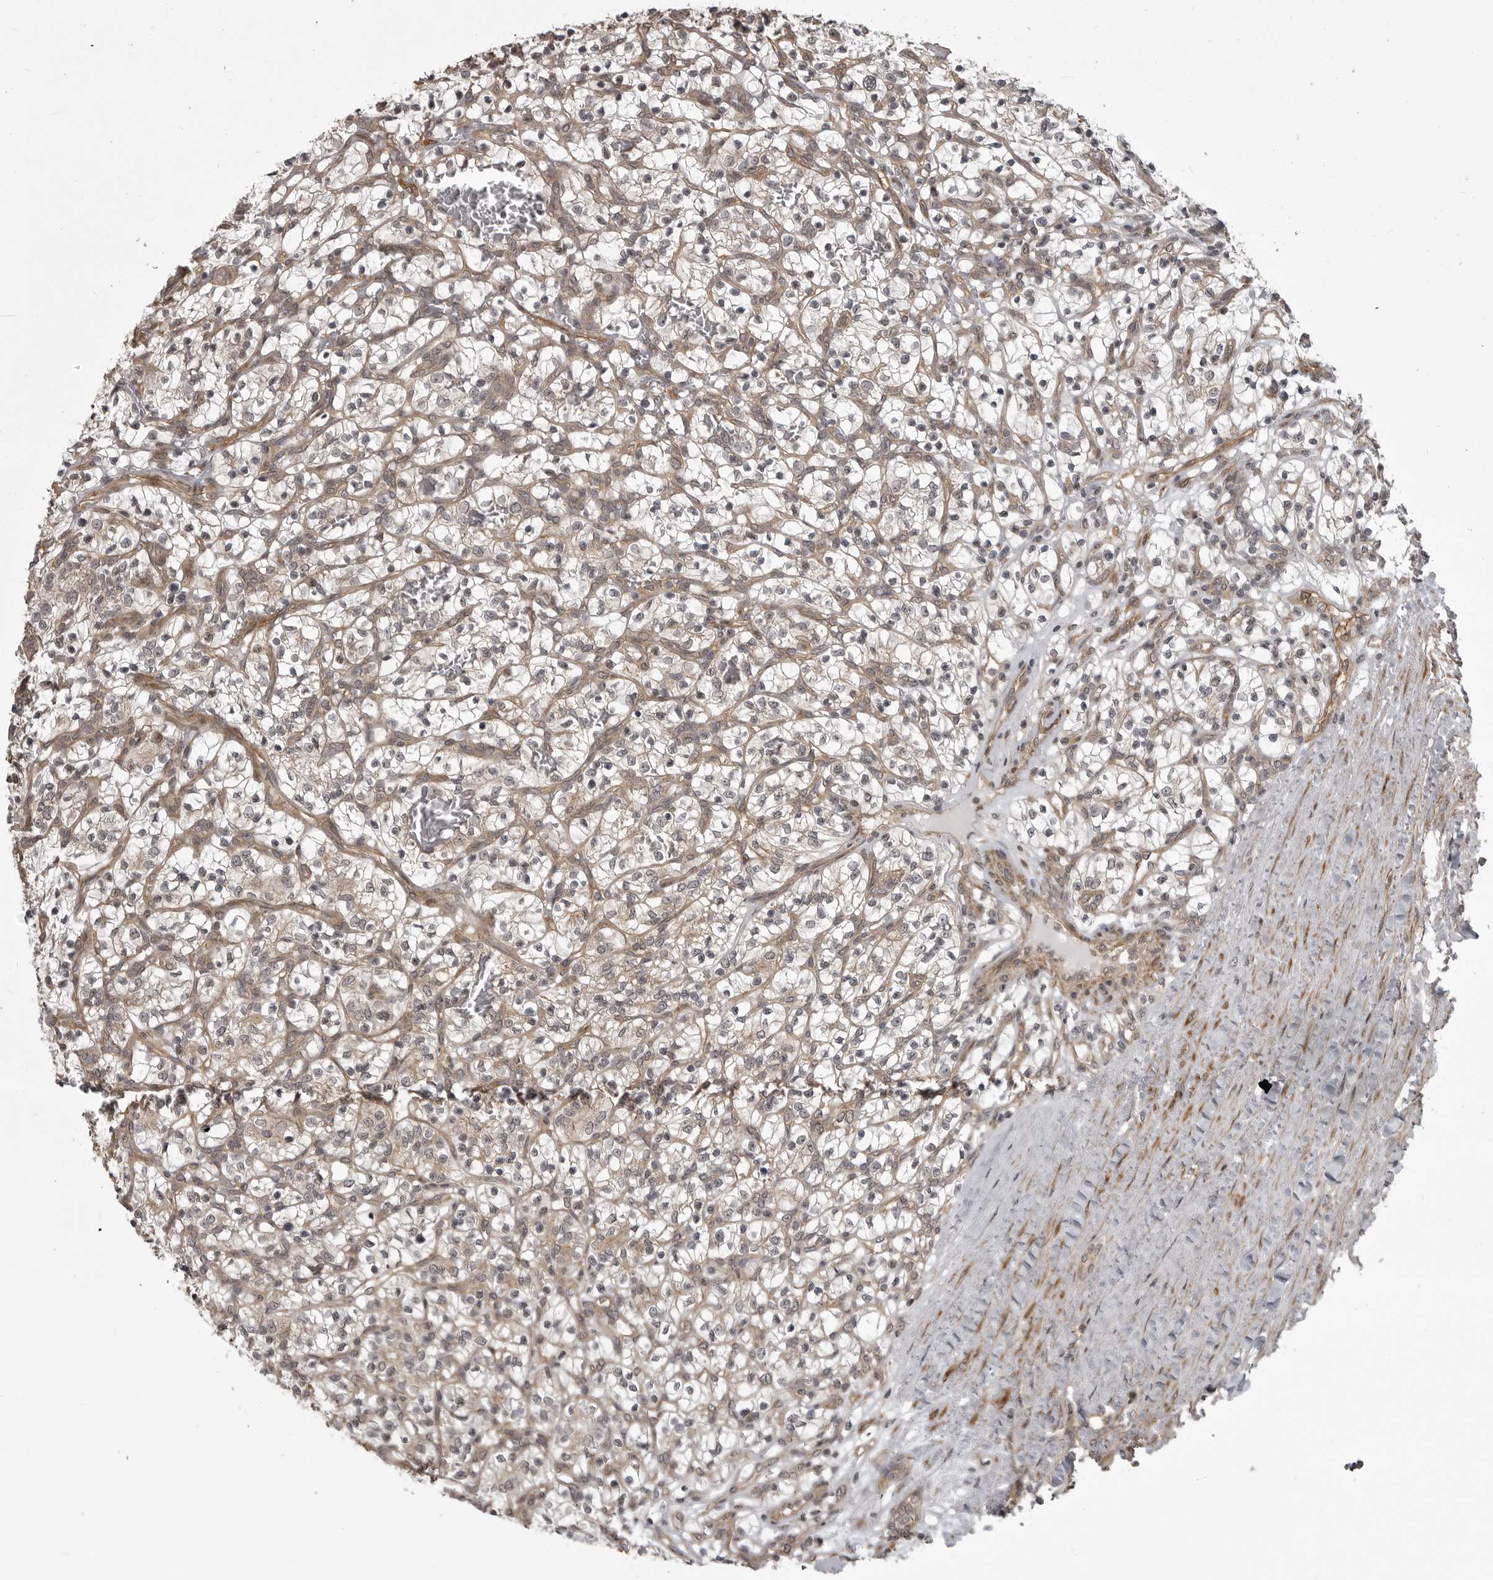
{"staining": {"intensity": "negative", "quantity": "none", "location": "none"}, "tissue": "renal cancer", "cell_type": "Tumor cells", "image_type": "cancer", "snomed": [{"axis": "morphology", "description": "Adenocarcinoma, NOS"}, {"axis": "topography", "description": "Kidney"}], "caption": "Immunohistochemical staining of human adenocarcinoma (renal) displays no significant positivity in tumor cells. (Brightfield microscopy of DAB (3,3'-diaminobenzidine) immunohistochemistry (IHC) at high magnification).", "gene": "SNX16", "patient": {"sex": "female", "age": 57}}